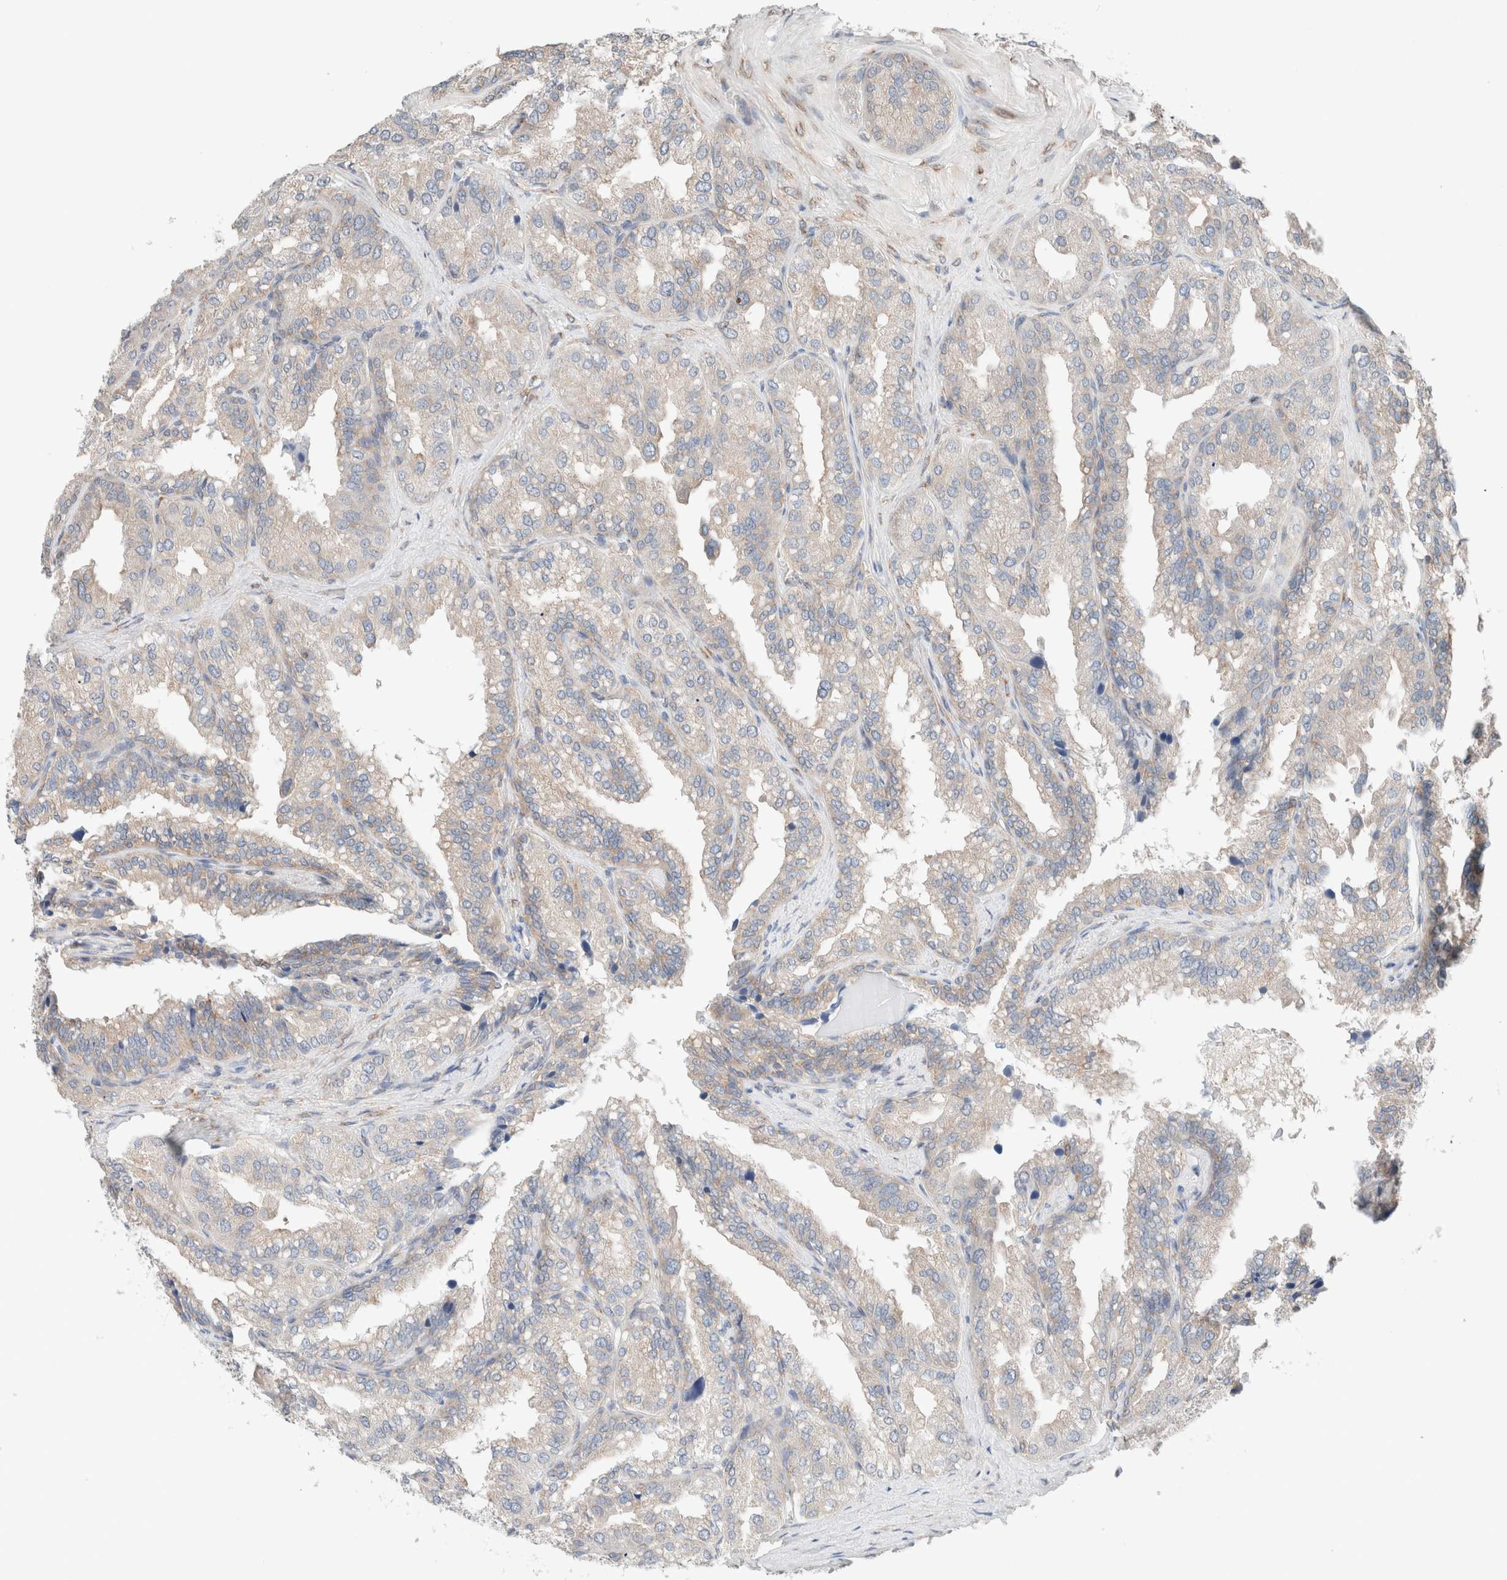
{"staining": {"intensity": "weak", "quantity": "25%-75%", "location": "cytoplasmic/membranous"}, "tissue": "seminal vesicle", "cell_type": "Glandular cells", "image_type": "normal", "snomed": [{"axis": "morphology", "description": "Normal tissue, NOS"}, {"axis": "topography", "description": "Prostate"}, {"axis": "topography", "description": "Seminal veicle"}], "caption": "This micrograph reveals IHC staining of unremarkable human seminal vesicle, with low weak cytoplasmic/membranous staining in approximately 25%-75% of glandular cells.", "gene": "CASC3", "patient": {"sex": "male", "age": 51}}